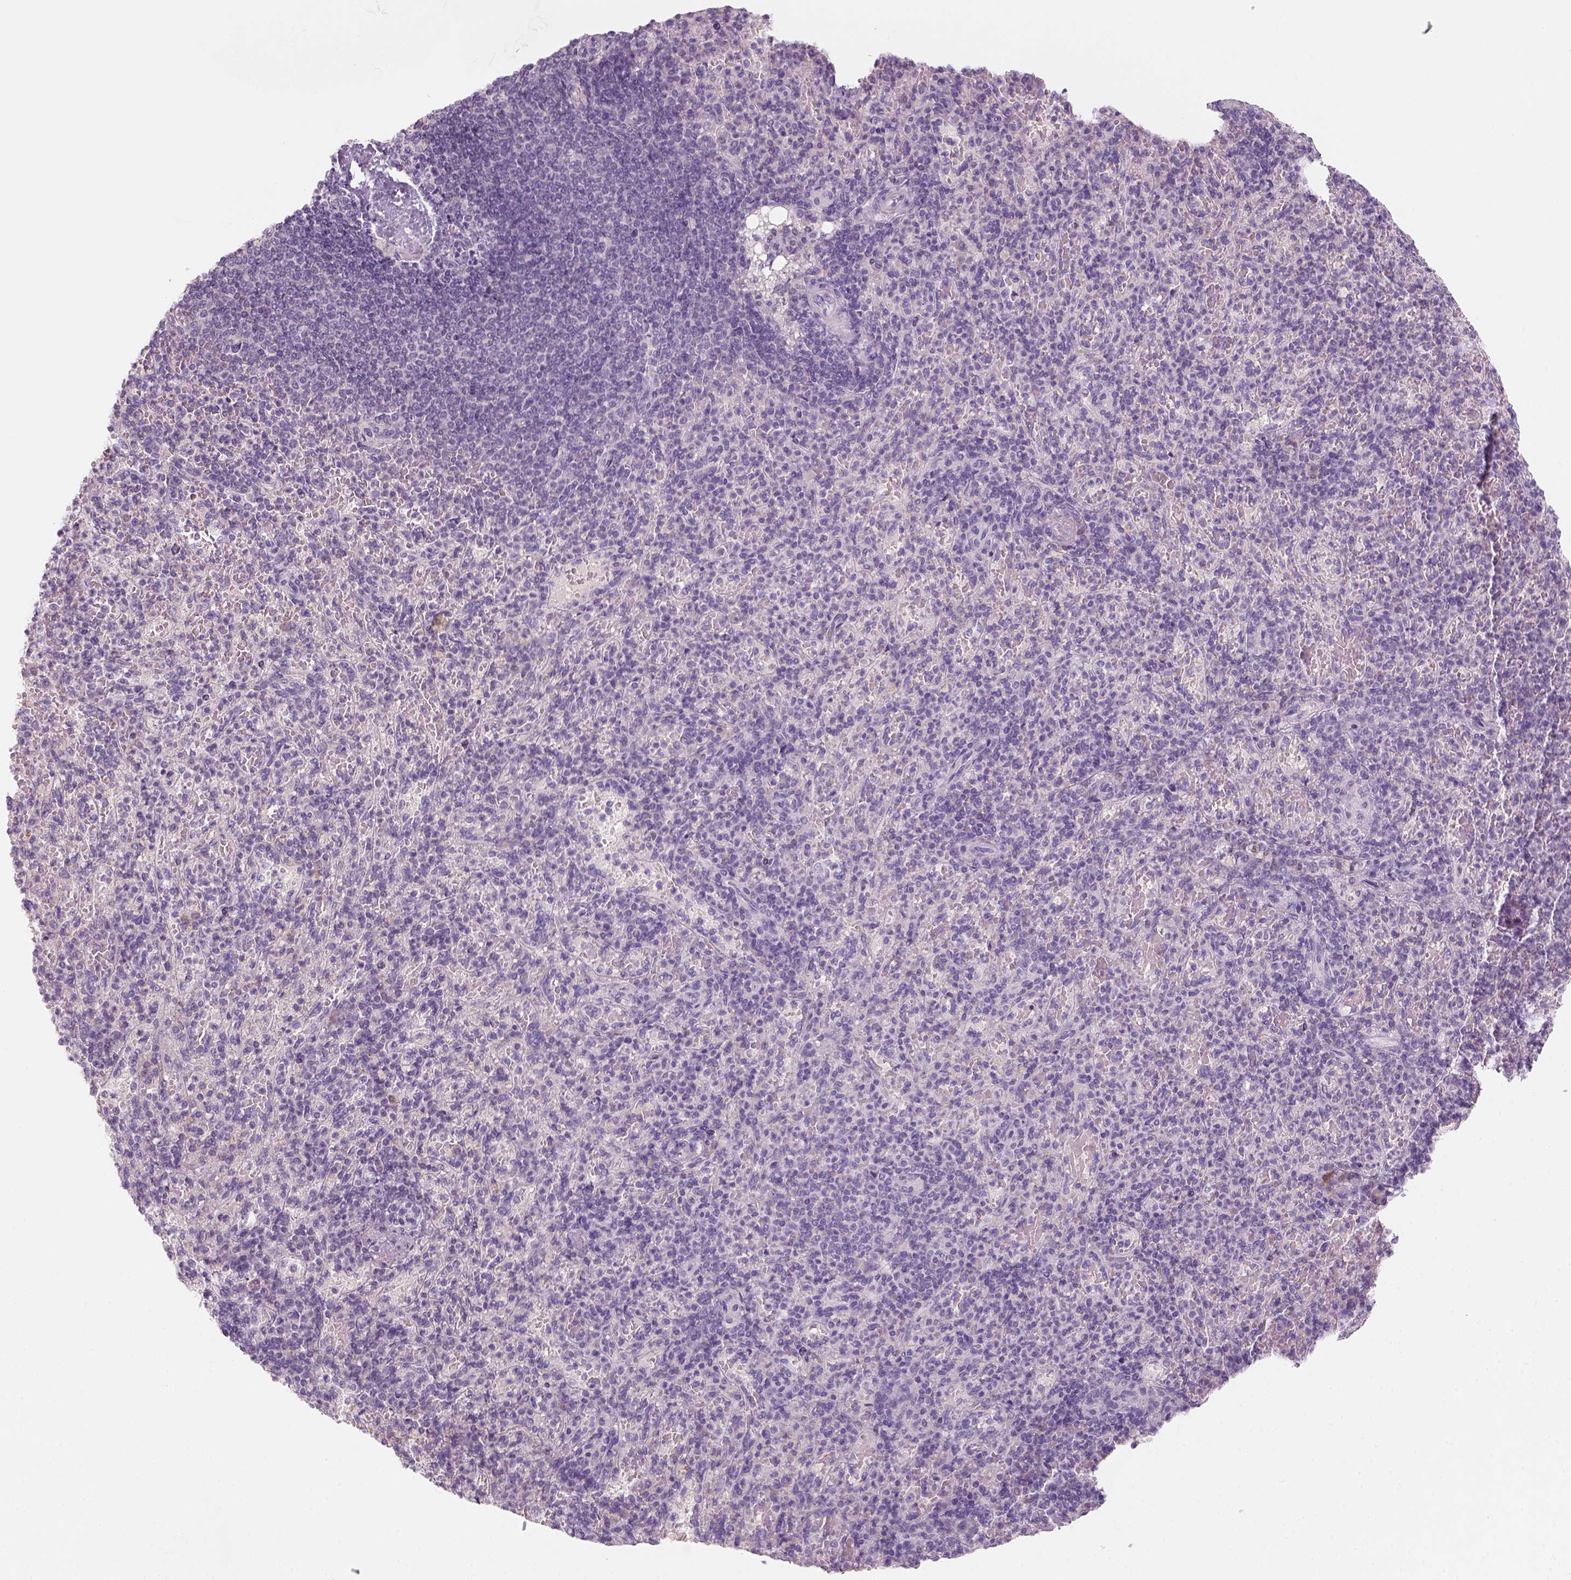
{"staining": {"intensity": "negative", "quantity": "none", "location": "none"}, "tissue": "spleen", "cell_type": "Cells in red pulp", "image_type": "normal", "snomed": [{"axis": "morphology", "description": "Normal tissue, NOS"}, {"axis": "topography", "description": "Spleen"}], "caption": "A histopathology image of spleen stained for a protein demonstrates no brown staining in cells in red pulp.", "gene": "KRT25", "patient": {"sex": "female", "age": 74}}